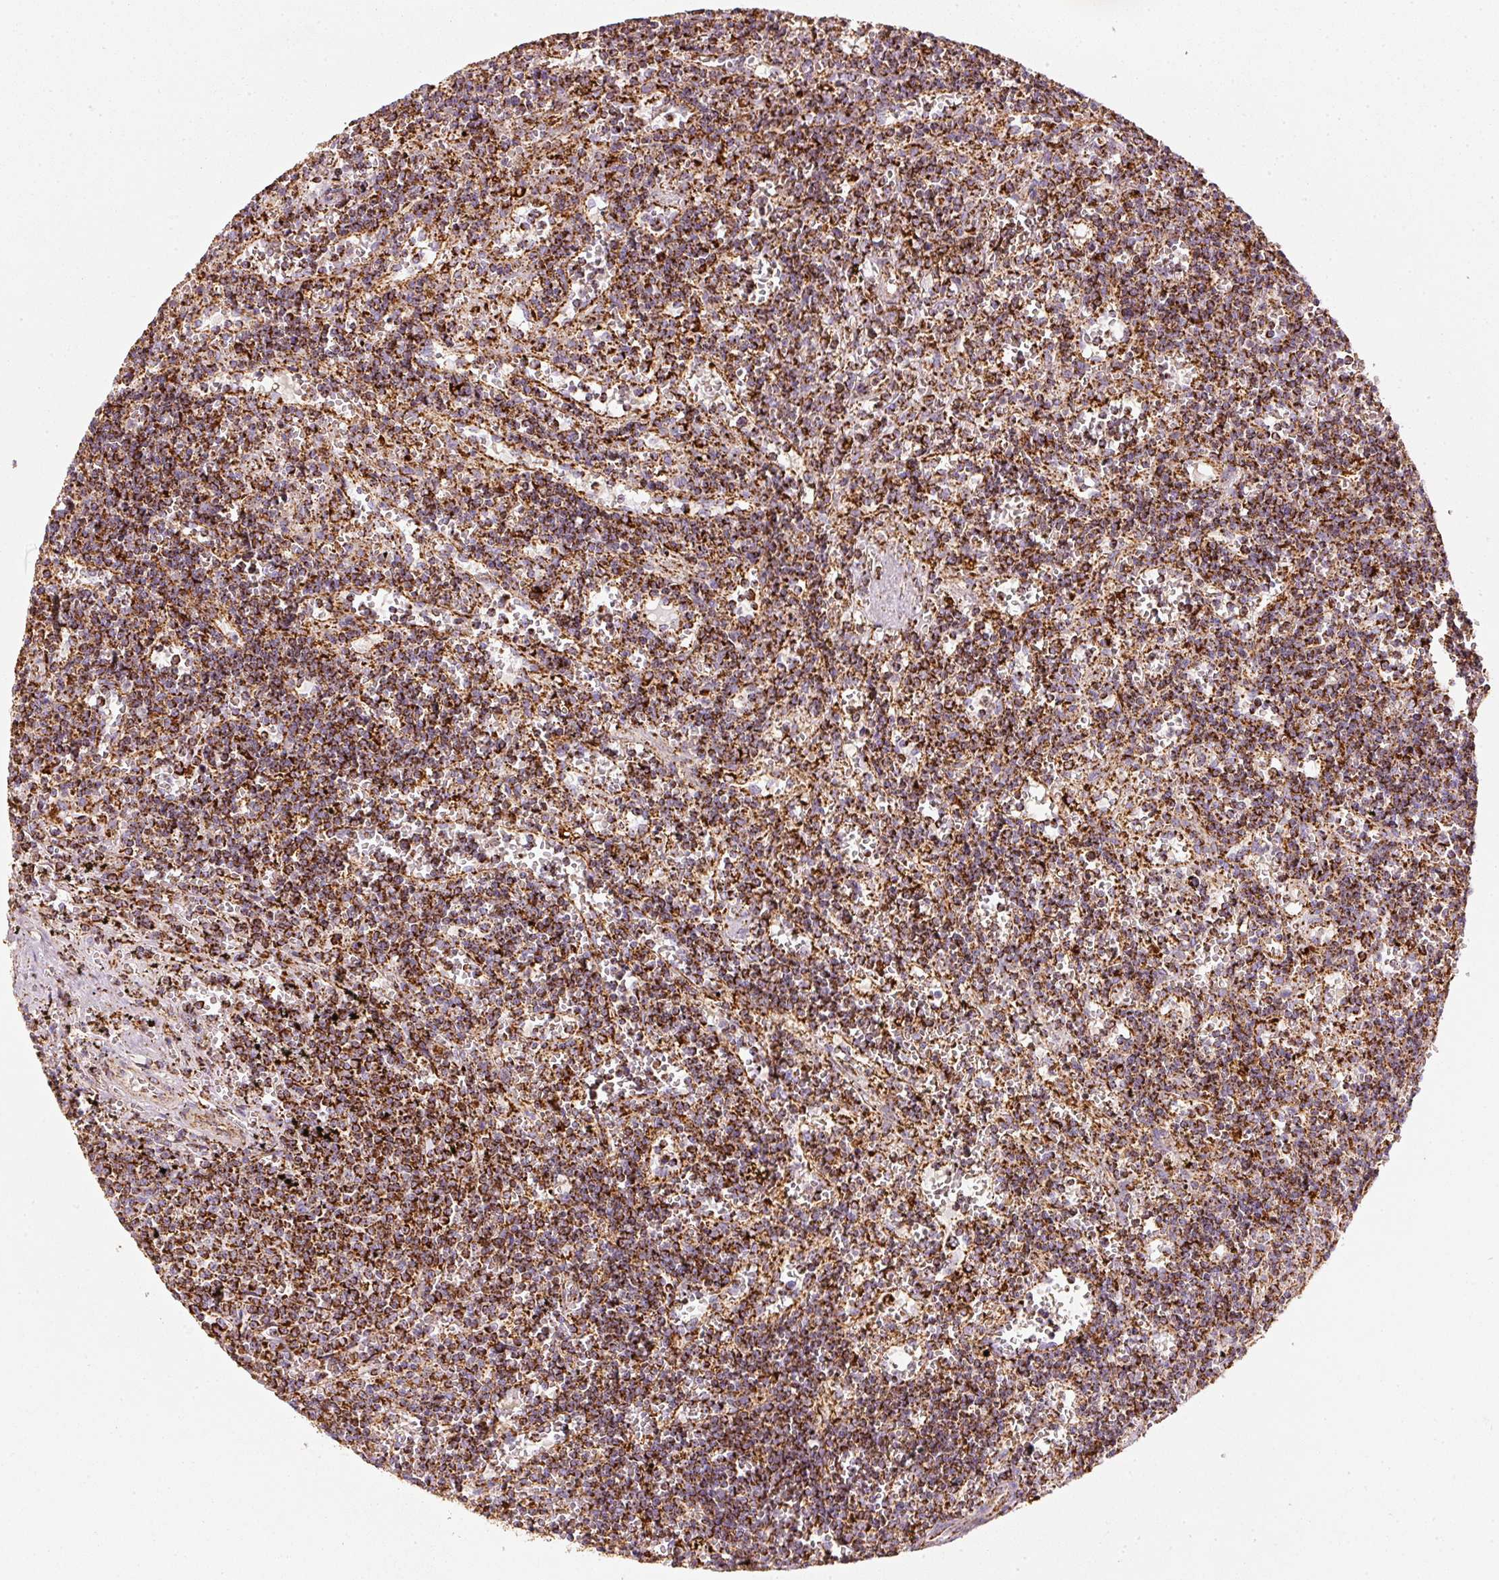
{"staining": {"intensity": "strong", "quantity": ">75%", "location": "cytoplasmic/membranous"}, "tissue": "lymphoma", "cell_type": "Tumor cells", "image_type": "cancer", "snomed": [{"axis": "morphology", "description": "Malignant lymphoma, non-Hodgkin's type, Low grade"}, {"axis": "topography", "description": "Spleen"}], "caption": "A micrograph of malignant lymphoma, non-Hodgkin's type (low-grade) stained for a protein displays strong cytoplasmic/membranous brown staining in tumor cells. The protein of interest is shown in brown color, while the nuclei are stained blue.", "gene": "UQCRC1", "patient": {"sex": "male", "age": 60}}